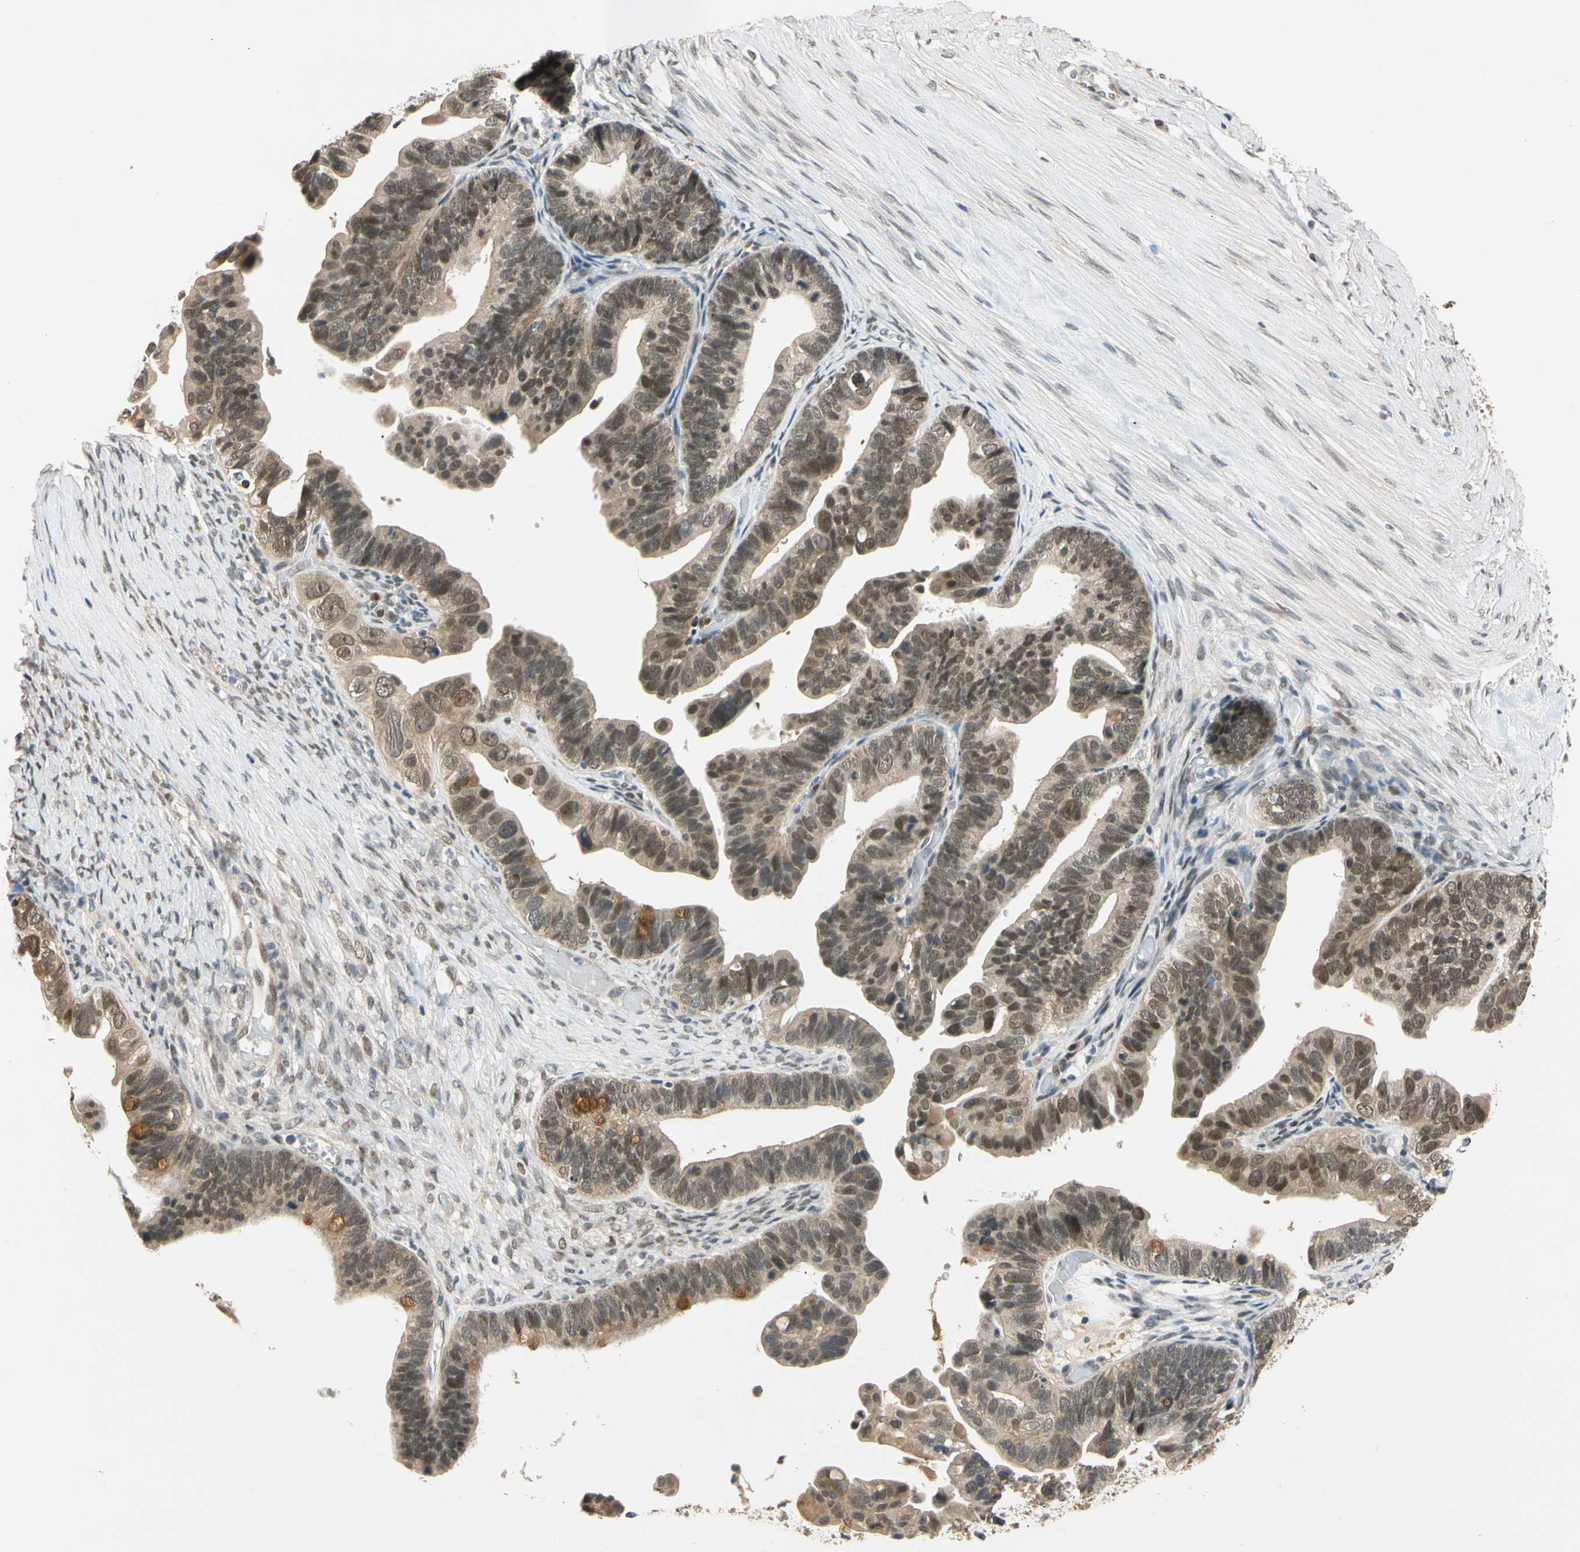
{"staining": {"intensity": "moderate", "quantity": ">75%", "location": "cytoplasmic/membranous,nuclear"}, "tissue": "ovarian cancer", "cell_type": "Tumor cells", "image_type": "cancer", "snomed": [{"axis": "morphology", "description": "Cystadenocarcinoma, serous, NOS"}, {"axis": "topography", "description": "Ovary"}], "caption": "Moderate cytoplasmic/membranous and nuclear positivity for a protein is present in approximately >75% of tumor cells of ovarian cancer (serous cystadenocarcinoma) using immunohistochemistry.", "gene": "RIOX2", "patient": {"sex": "female", "age": 56}}